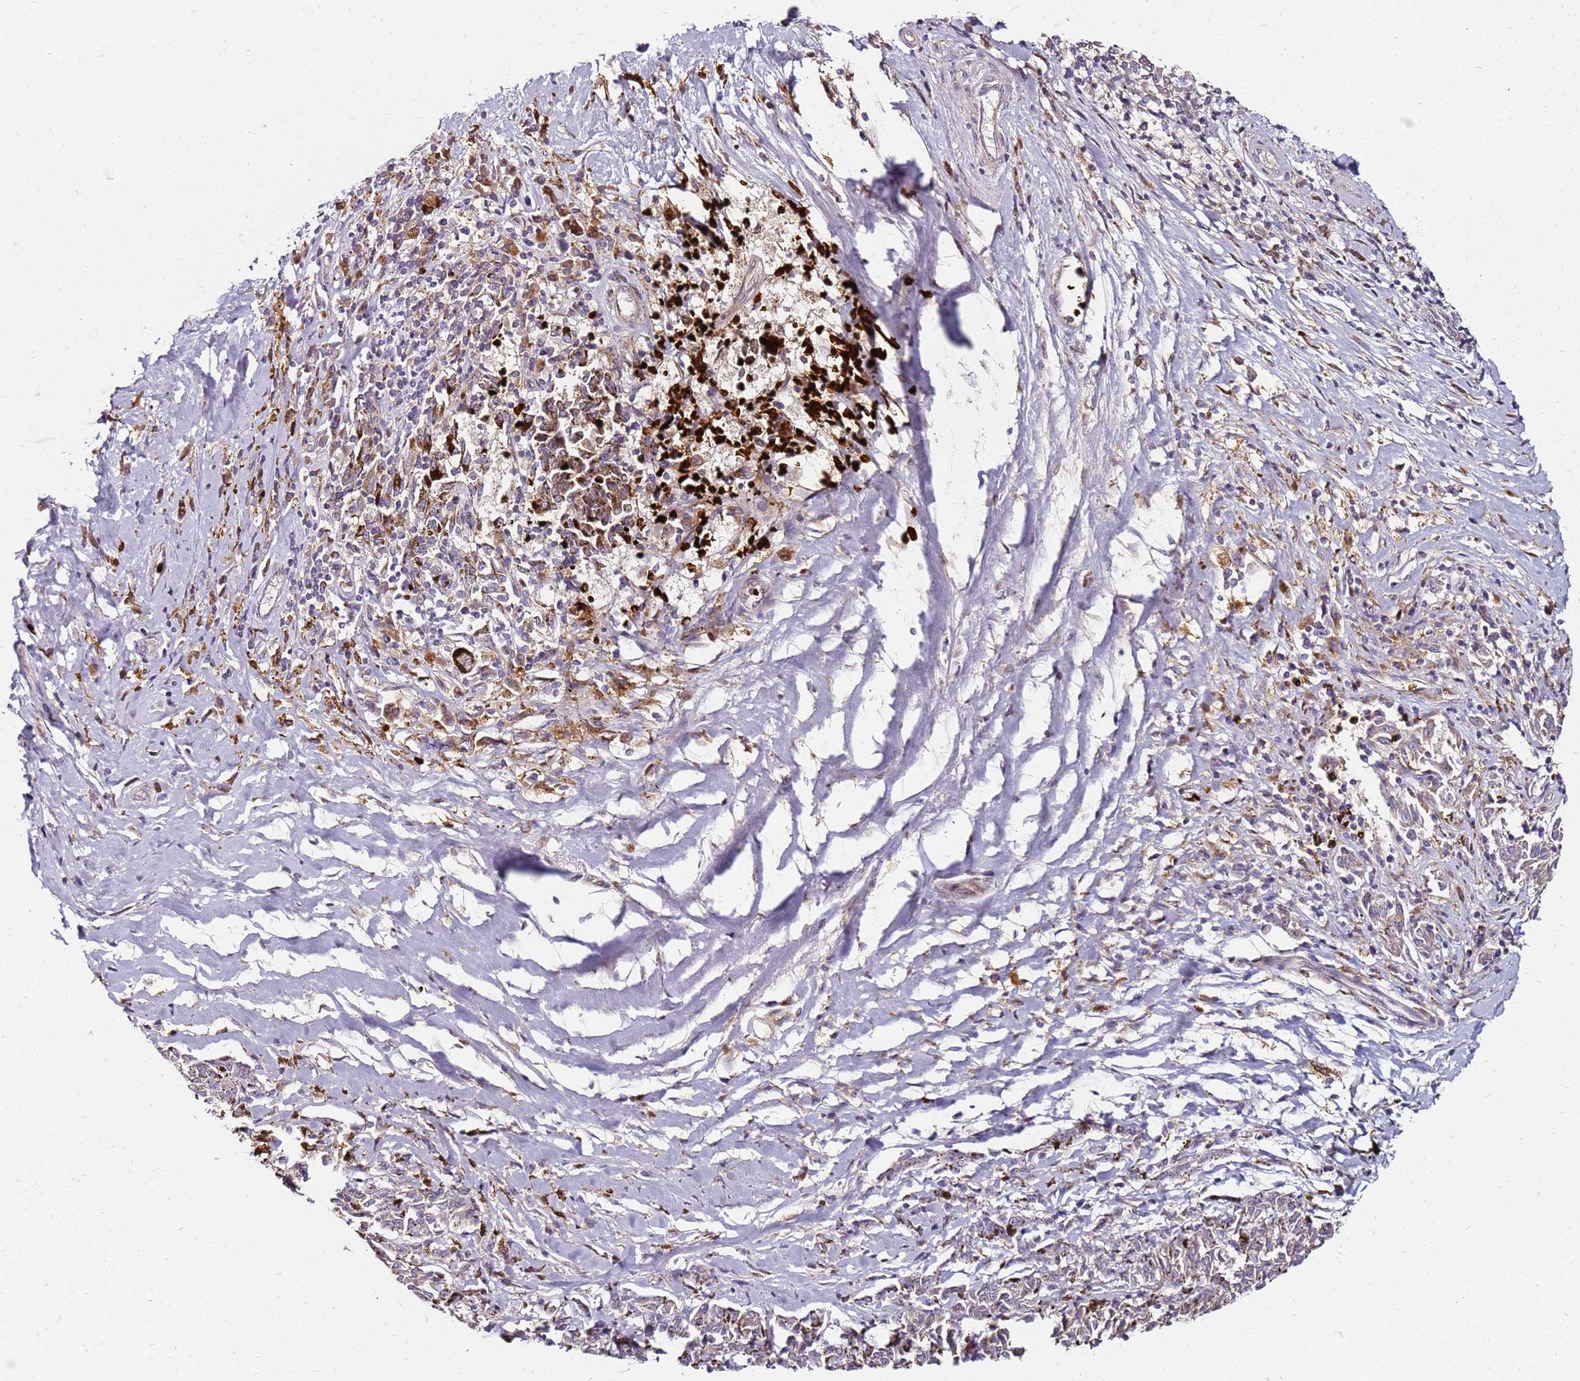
{"staining": {"intensity": "negative", "quantity": "none", "location": "none"}, "tissue": "melanoma", "cell_type": "Tumor cells", "image_type": "cancer", "snomed": [{"axis": "morphology", "description": "Malignant melanoma, NOS"}, {"axis": "topography", "description": "Skin"}], "caption": "An image of malignant melanoma stained for a protein shows no brown staining in tumor cells. Brightfield microscopy of immunohistochemistry stained with DAB (3,3'-diaminobenzidine) (brown) and hematoxylin (blue), captured at high magnification.", "gene": "RNF11", "patient": {"sex": "female", "age": 72}}